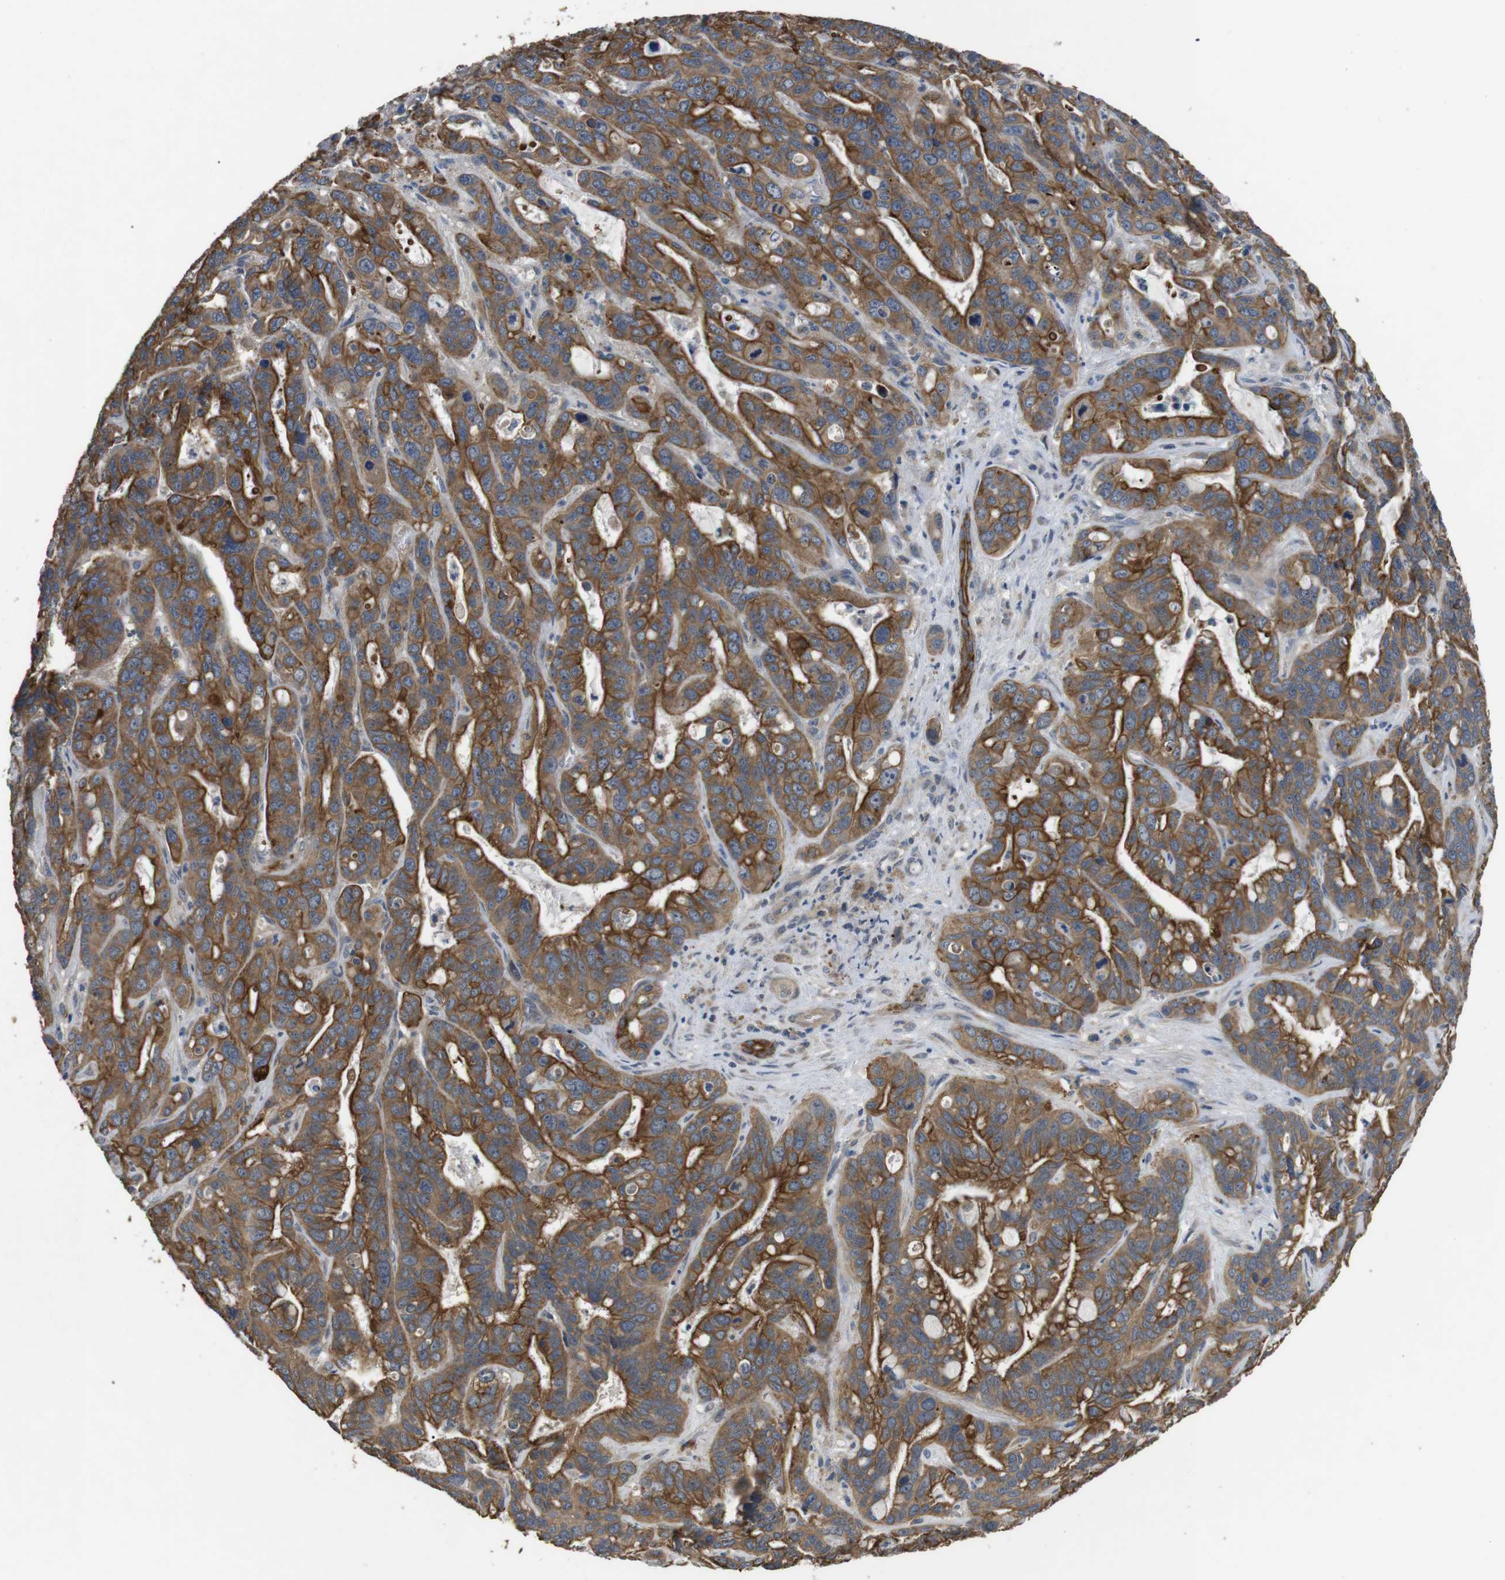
{"staining": {"intensity": "moderate", "quantity": ">75%", "location": "cytoplasmic/membranous"}, "tissue": "liver cancer", "cell_type": "Tumor cells", "image_type": "cancer", "snomed": [{"axis": "morphology", "description": "Cholangiocarcinoma"}, {"axis": "topography", "description": "Liver"}], "caption": "Immunohistochemical staining of human liver cancer (cholangiocarcinoma) exhibits medium levels of moderate cytoplasmic/membranous protein staining in approximately >75% of tumor cells.", "gene": "ADGRL3", "patient": {"sex": "female", "age": 65}}